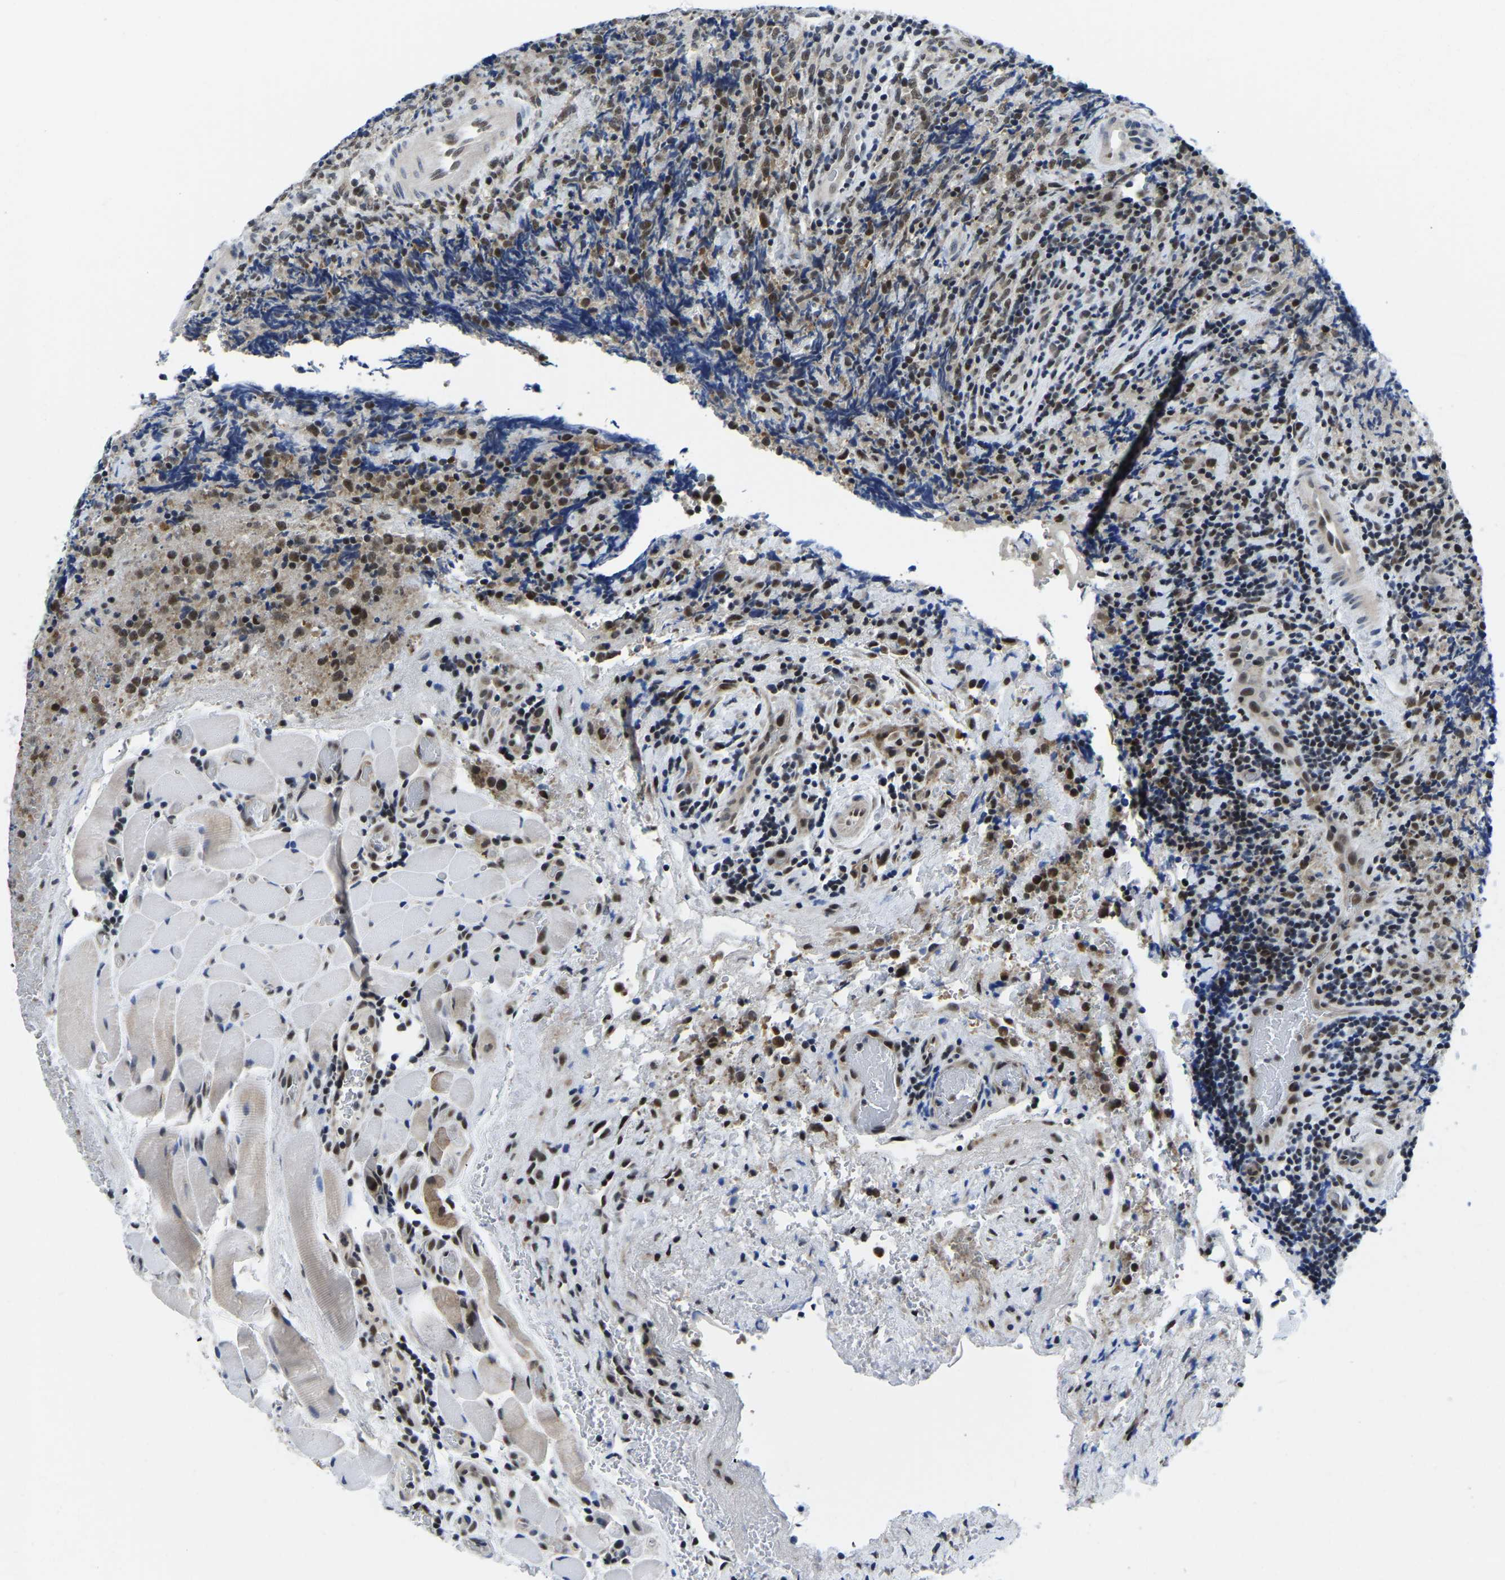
{"staining": {"intensity": "moderate", "quantity": "<25%", "location": "nuclear"}, "tissue": "lymphoma", "cell_type": "Tumor cells", "image_type": "cancer", "snomed": [{"axis": "morphology", "description": "Malignant lymphoma, non-Hodgkin's type, High grade"}, {"axis": "topography", "description": "Tonsil"}], "caption": "Protein staining reveals moderate nuclear positivity in about <25% of tumor cells in lymphoma.", "gene": "POLDIP3", "patient": {"sex": "female", "age": 36}}